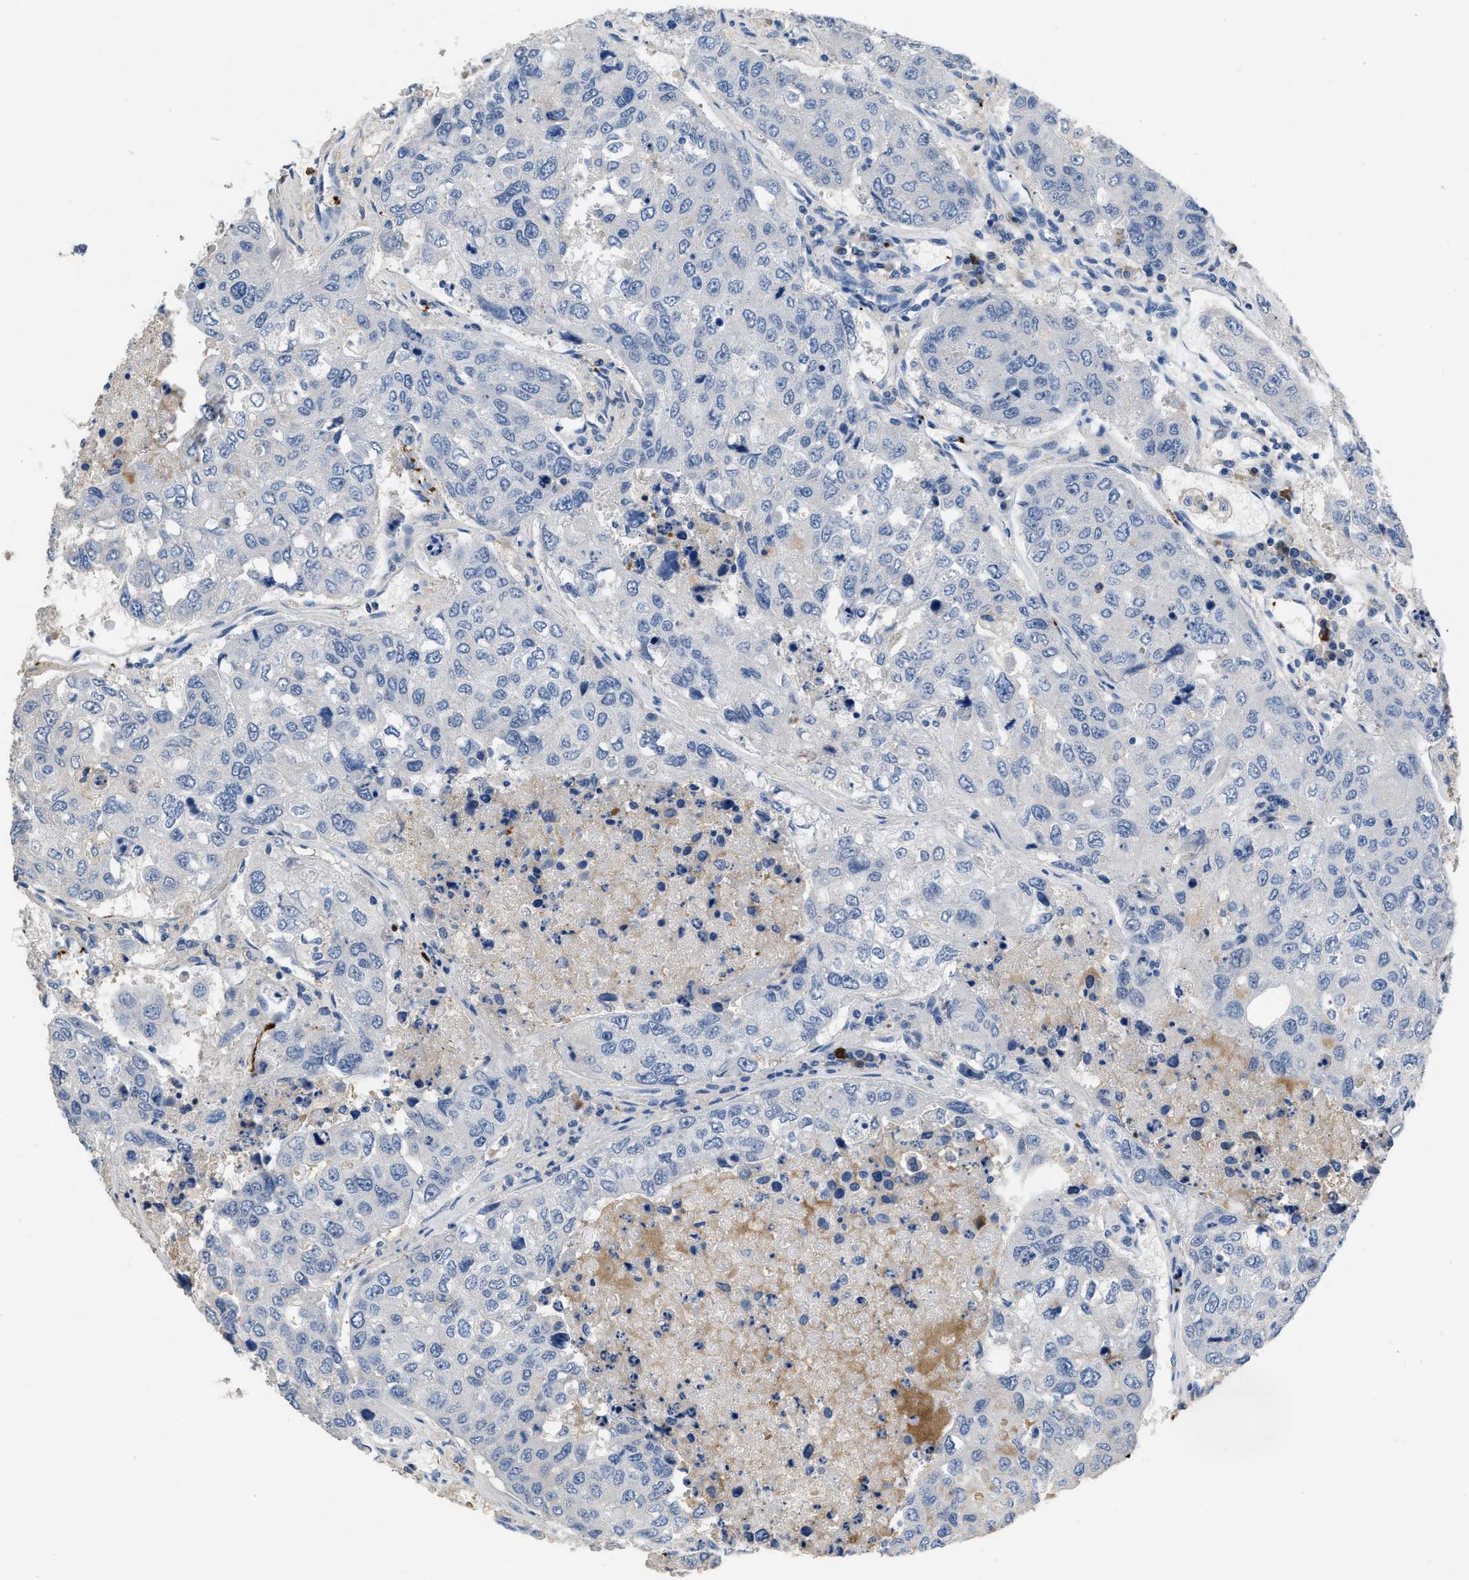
{"staining": {"intensity": "negative", "quantity": "none", "location": "none"}, "tissue": "urothelial cancer", "cell_type": "Tumor cells", "image_type": "cancer", "snomed": [{"axis": "morphology", "description": "Urothelial carcinoma, High grade"}, {"axis": "topography", "description": "Lymph node"}, {"axis": "topography", "description": "Urinary bladder"}], "caption": "High-grade urothelial carcinoma was stained to show a protein in brown. There is no significant expression in tumor cells.", "gene": "FGF18", "patient": {"sex": "male", "age": 51}}